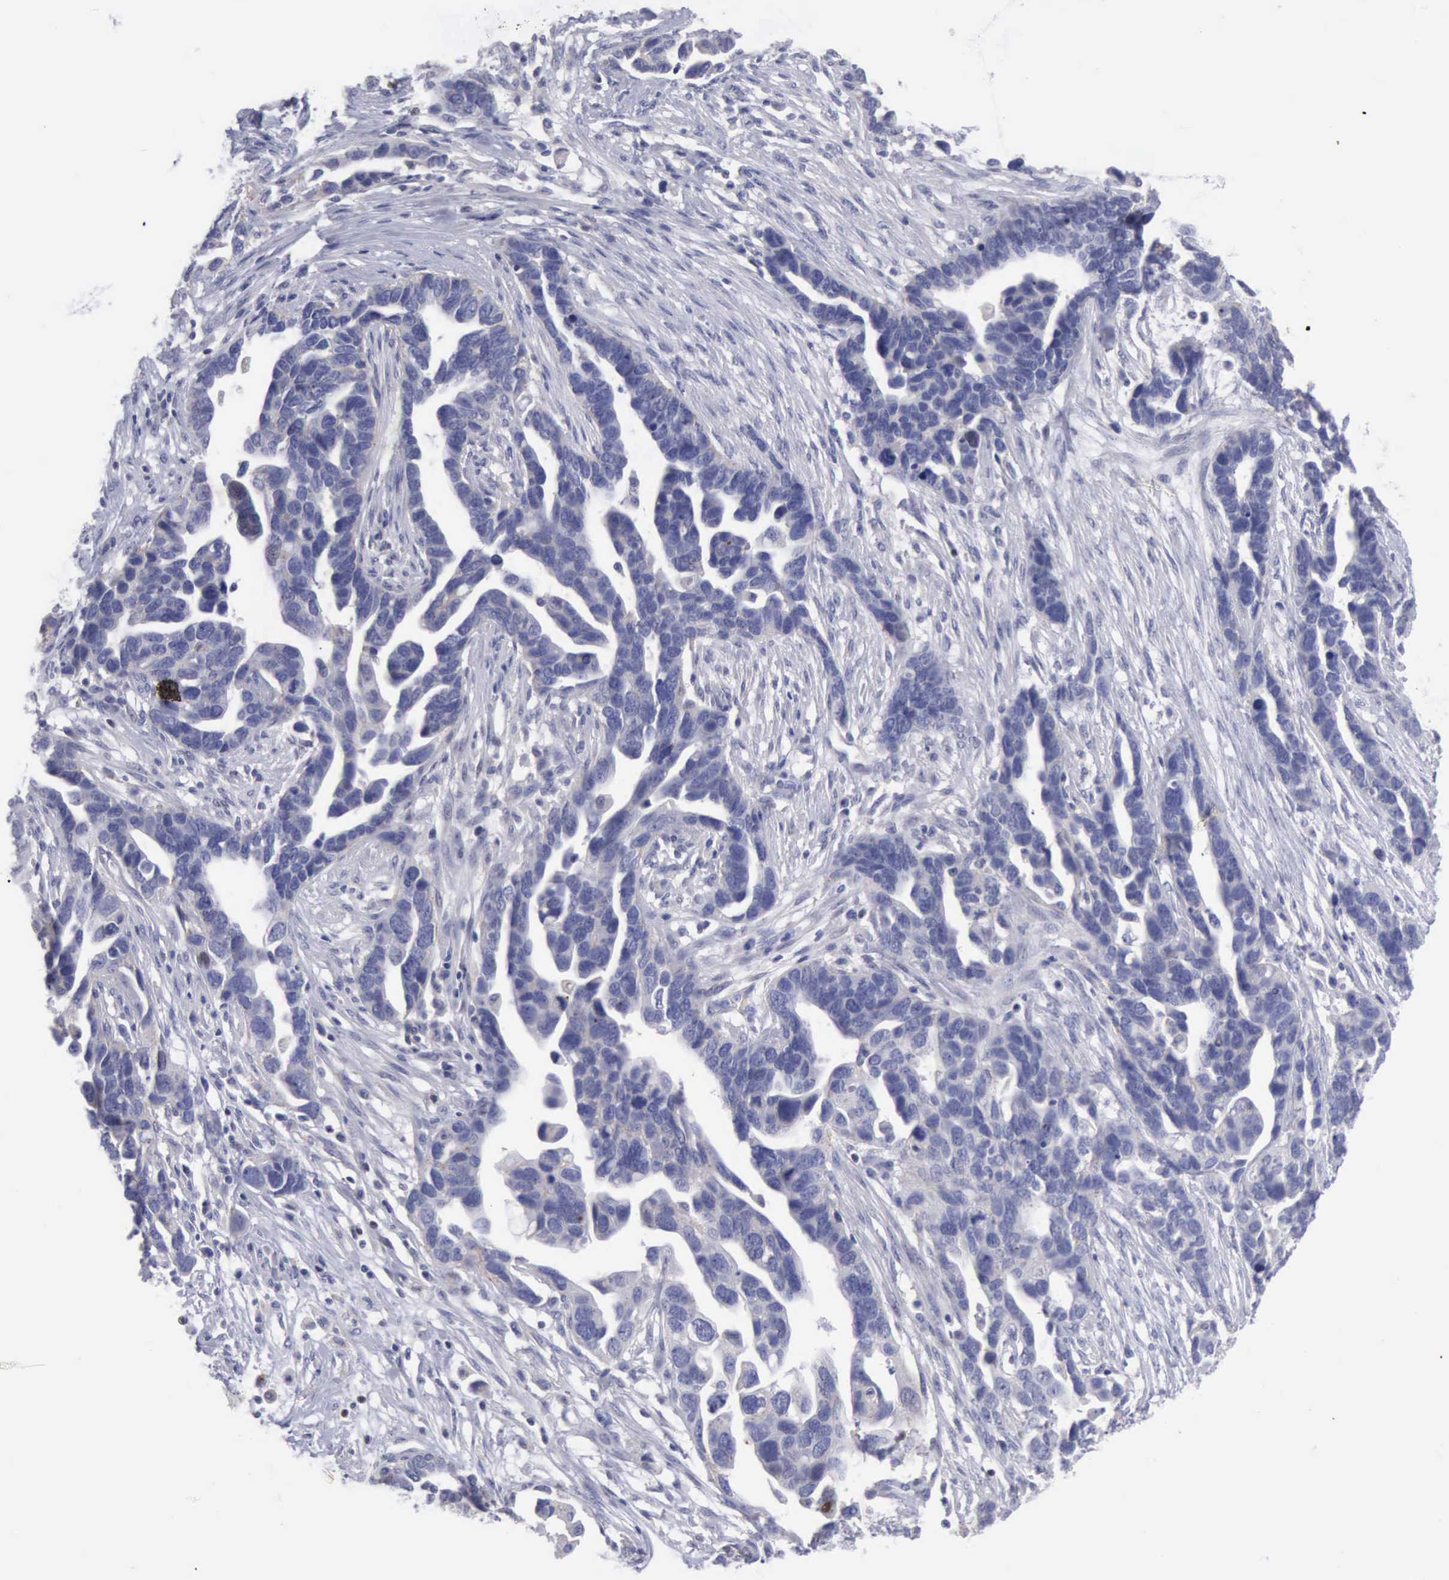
{"staining": {"intensity": "negative", "quantity": "none", "location": "none"}, "tissue": "ovarian cancer", "cell_type": "Tumor cells", "image_type": "cancer", "snomed": [{"axis": "morphology", "description": "Cystadenocarcinoma, serous, NOS"}, {"axis": "topography", "description": "Ovary"}], "caption": "This is an immunohistochemistry (IHC) micrograph of human serous cystadenocarcinoma (ovarian). There is no positivity in tumor cells.", "gene": "SATB2", "patient": {"sex": "female", "age": 54}}